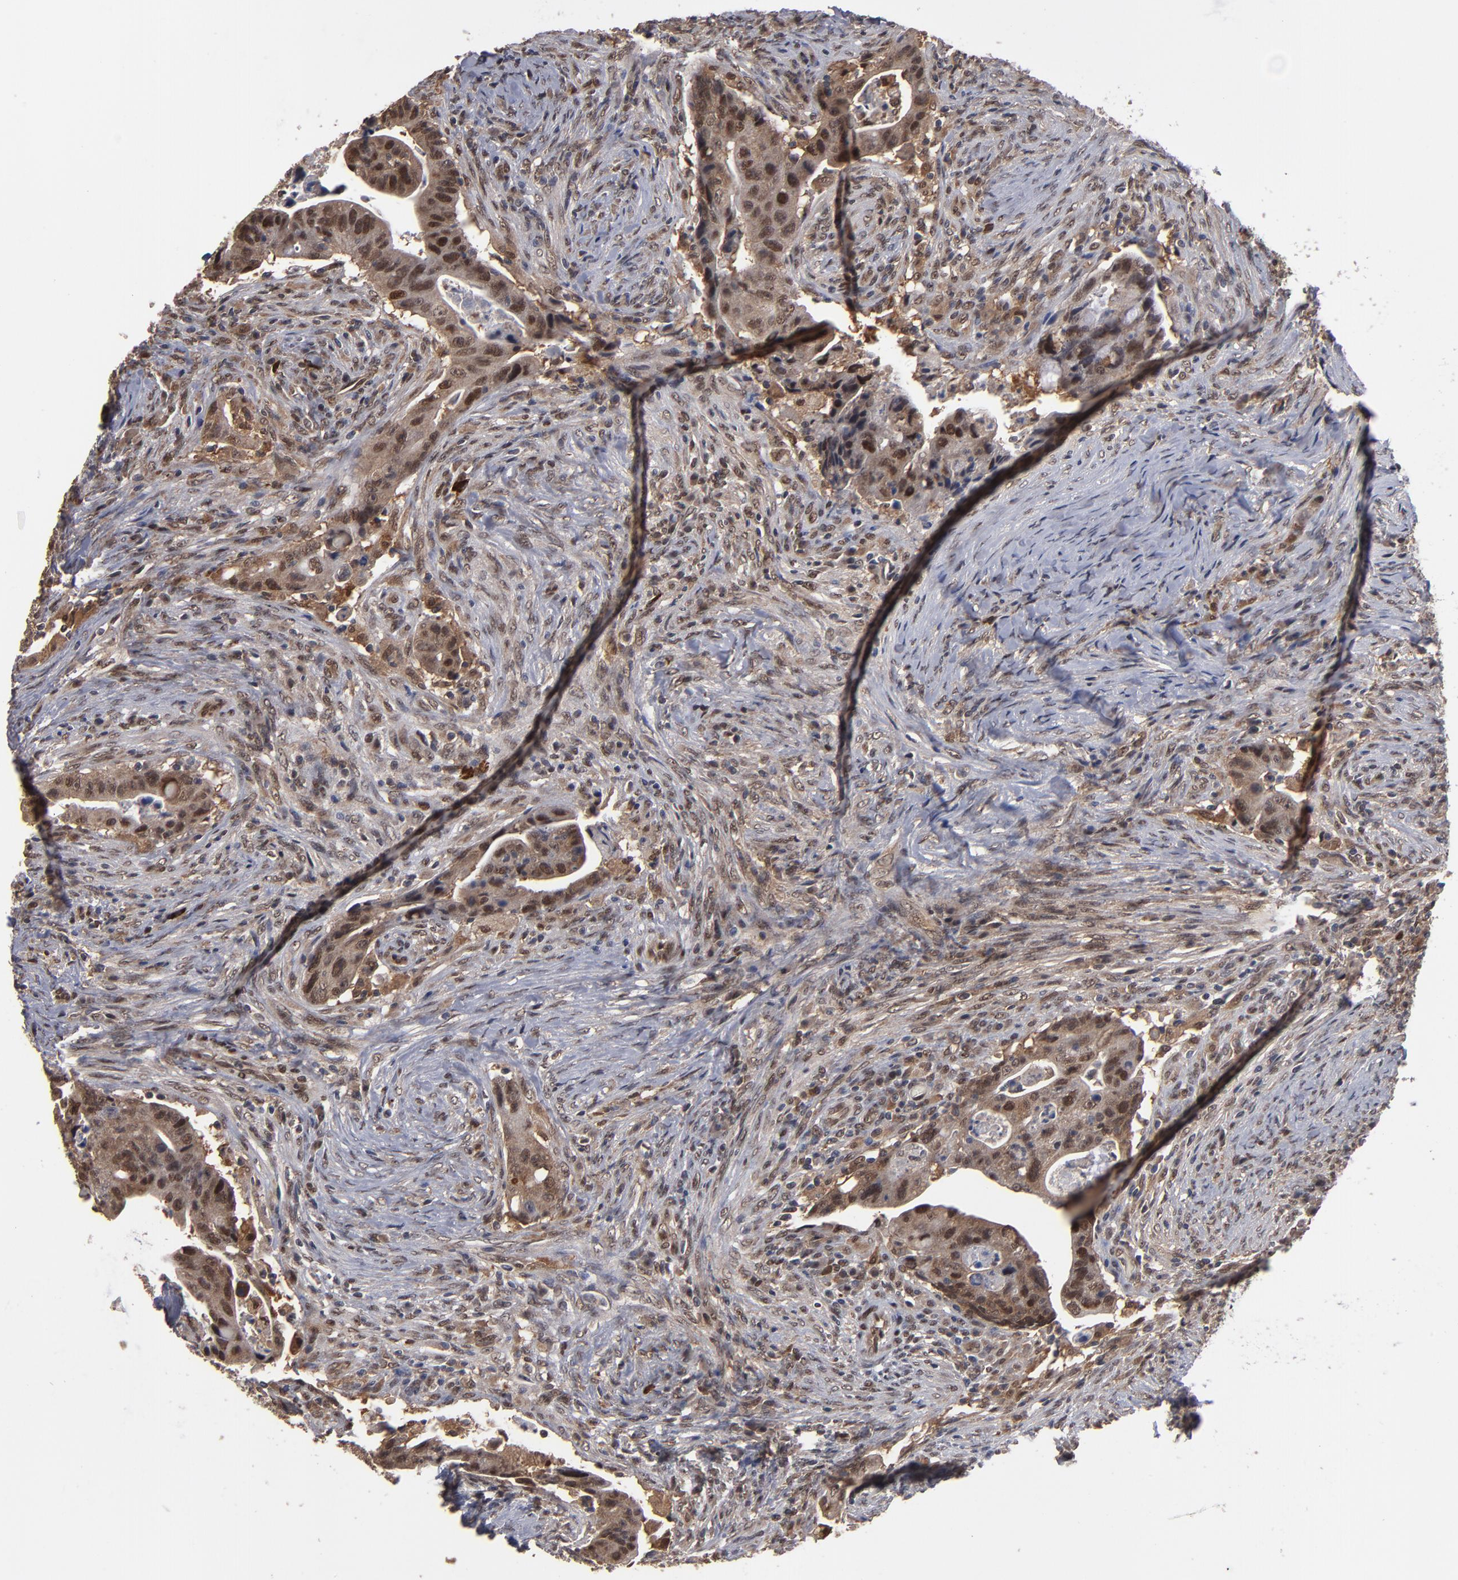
{"staining": {"intensity": "moderate", "quantity": ">75%", "location": "cytoplasmic/membranous,nuclear"}, "tissue": "colorectal cancer", "cell_type": "Tumor cells", "image_type": "cancer", "snomed": [{"axis": "morphology", "description": "Adenocarcinoma, NOS"}, {"axis": "topography", "description": "Rectum"}], "caption": "Immunohistochemistry (IHC) of adenocarcinoma (colorectal) exhibits medium levels of moderate cytoplasmic/membranous and nuclear positivity in approximately >75% of tumor cells.", "gene": "HUWE1", "patient": {"sex": "female", "age": 71}}